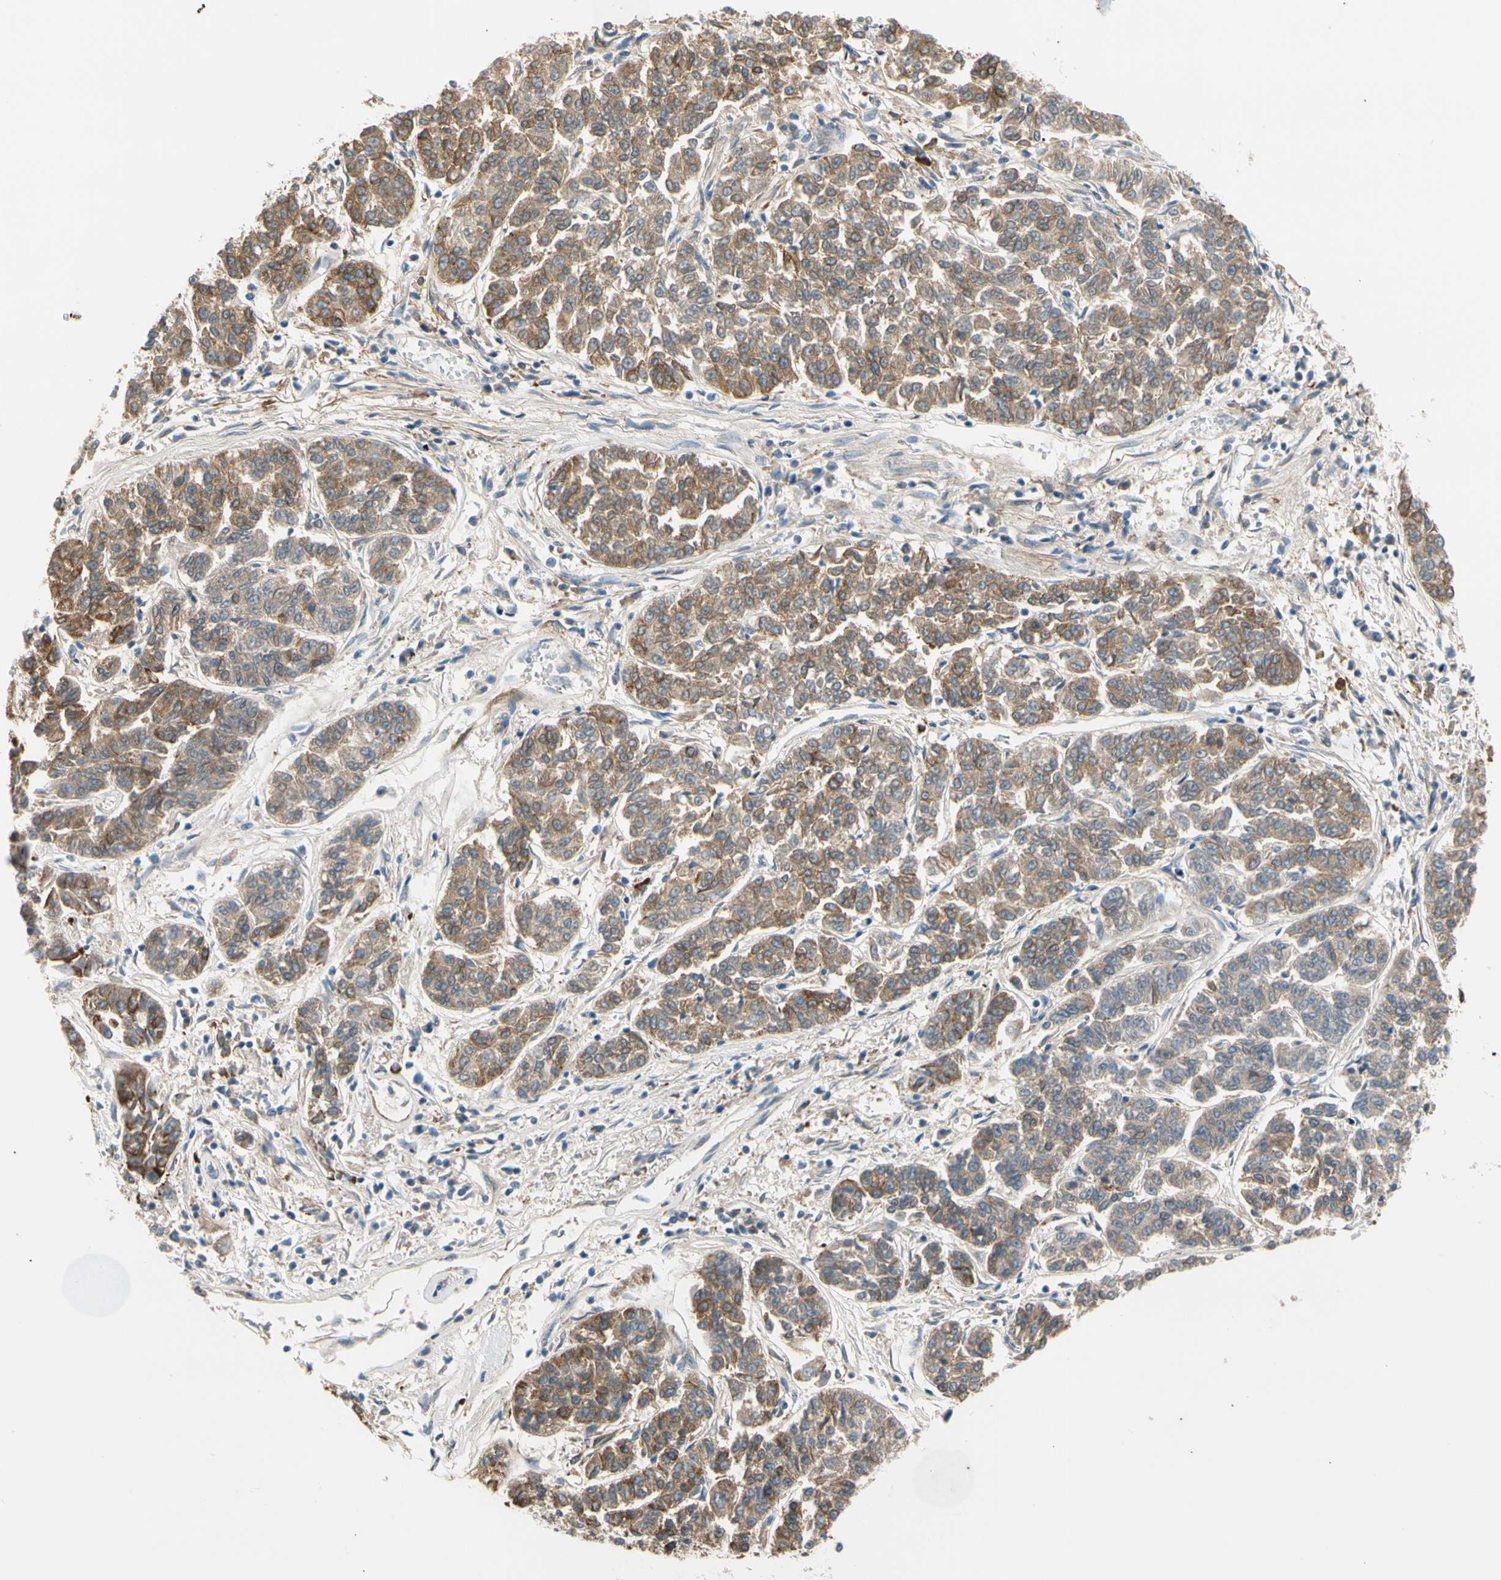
{"staining": {"intensity": "moderate", "quantity": ">75%", "location": "cytoplasmic/membranous"}, "tissue": "lung cancer", "cell_type": "Tumor cells", "image_type": "cancer", "snomed": [{"axis": "morphology", "description": "Adenocarcinoma, NOS"}, {"axis": "topography", "description": "Lung"}], "caption": "This image reveals immunohistochemistry (IHC) staining of lung cancer, with medium moderate cytoplasmic/membranous positivity in about >75% of tumor cells.", "gene": "LIMK2", "patient": {"sex": "male", "age": 84}}